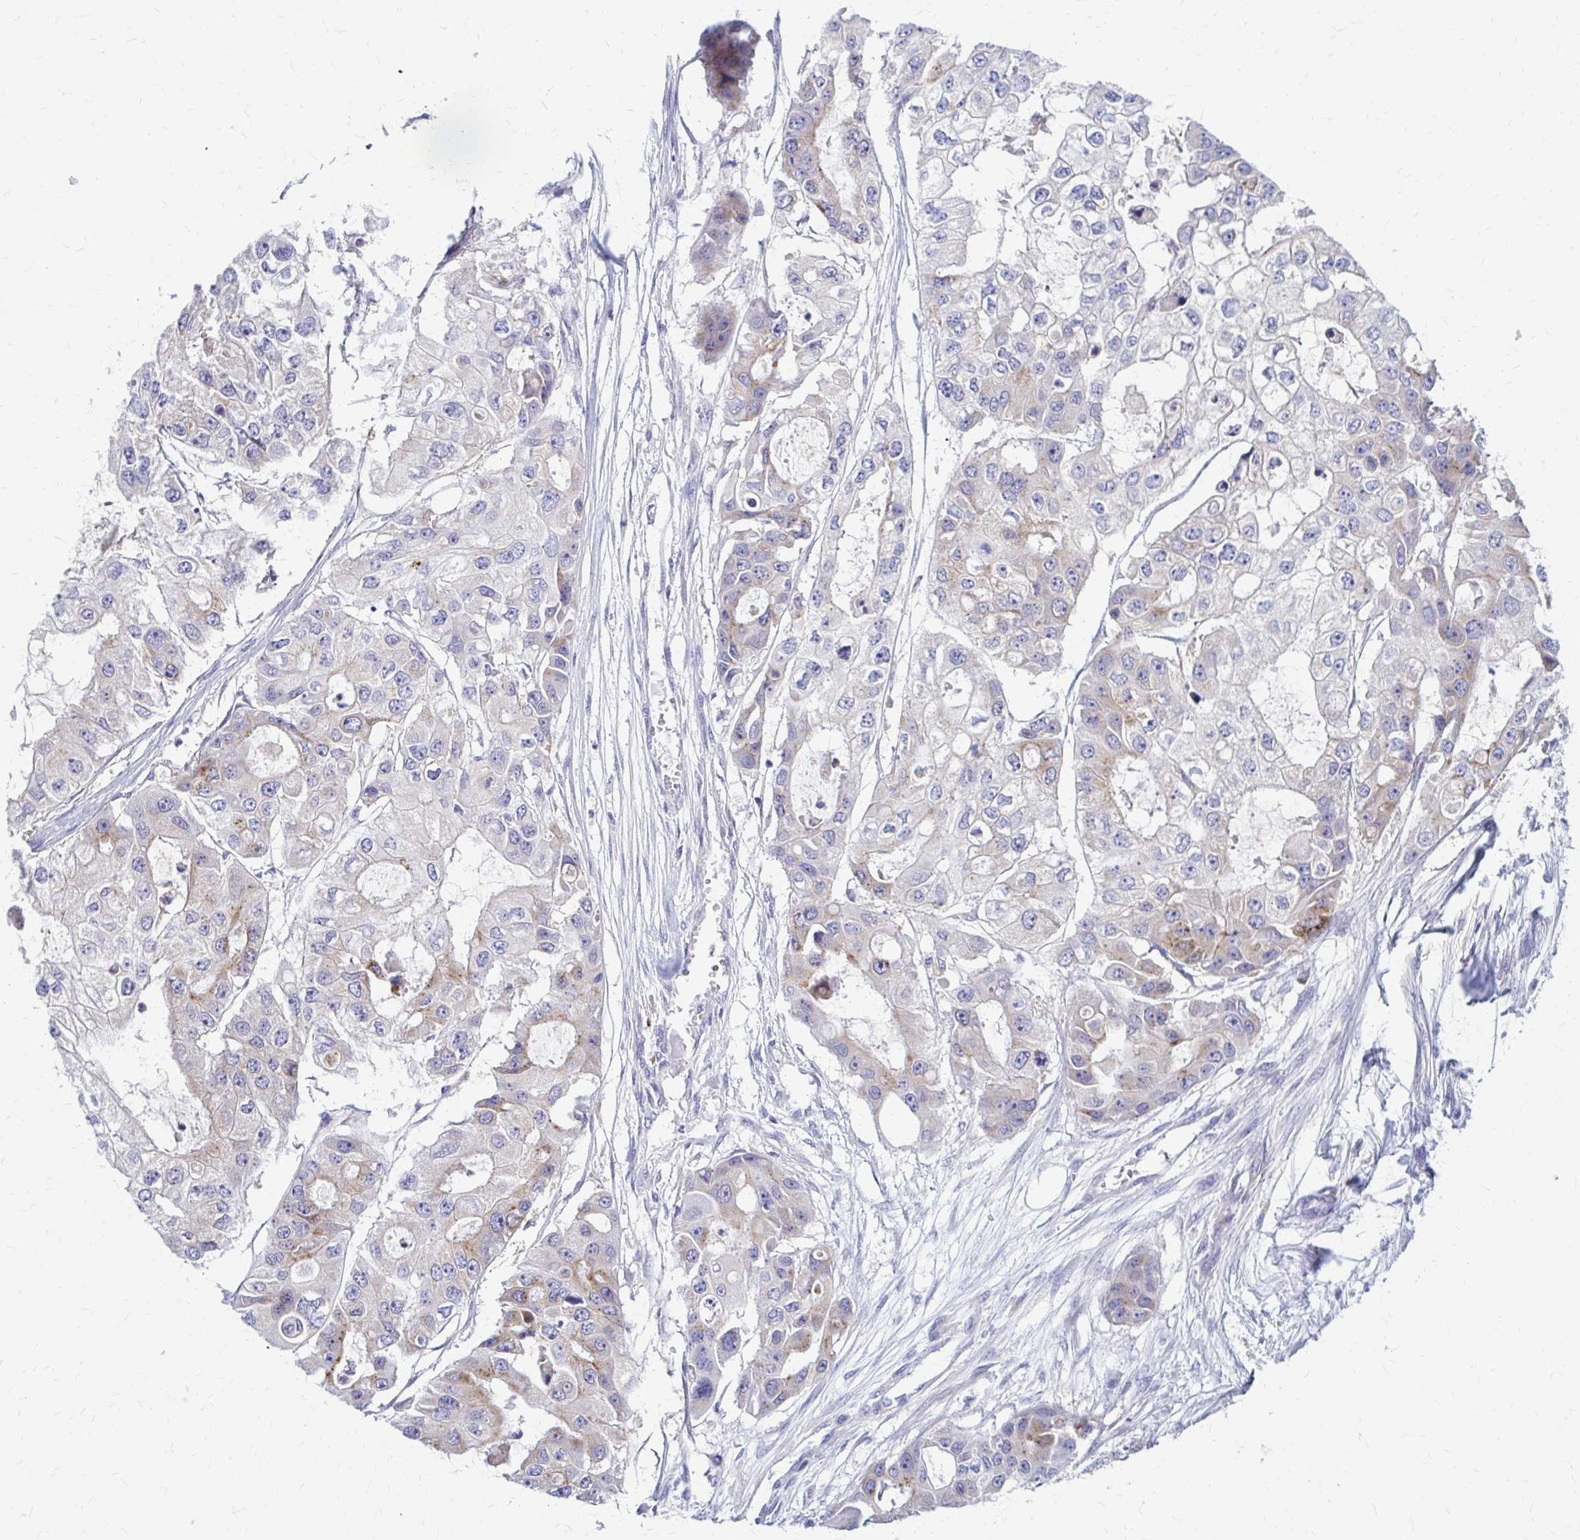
{"staining": {"intensity": "weak", "quantity": "<25%", "location": "cytoplasmic/membranous"}, "tissue": "ovarian cancer", "cell_type": "Tumor cells", "image_type": "cancer", "snomed": [{"axis": "morphology", "description": "Cystadenocarcinoma, serous, NOS"}, {"axis": "topography", "description": "Ovary"}], "caption": "The micrograph reveals no significant expression in tumor cells of ovarian serous cystadenocarcinoma.", "gene": "SAMD13", "patient": {"sex": "female", "age": 56}}